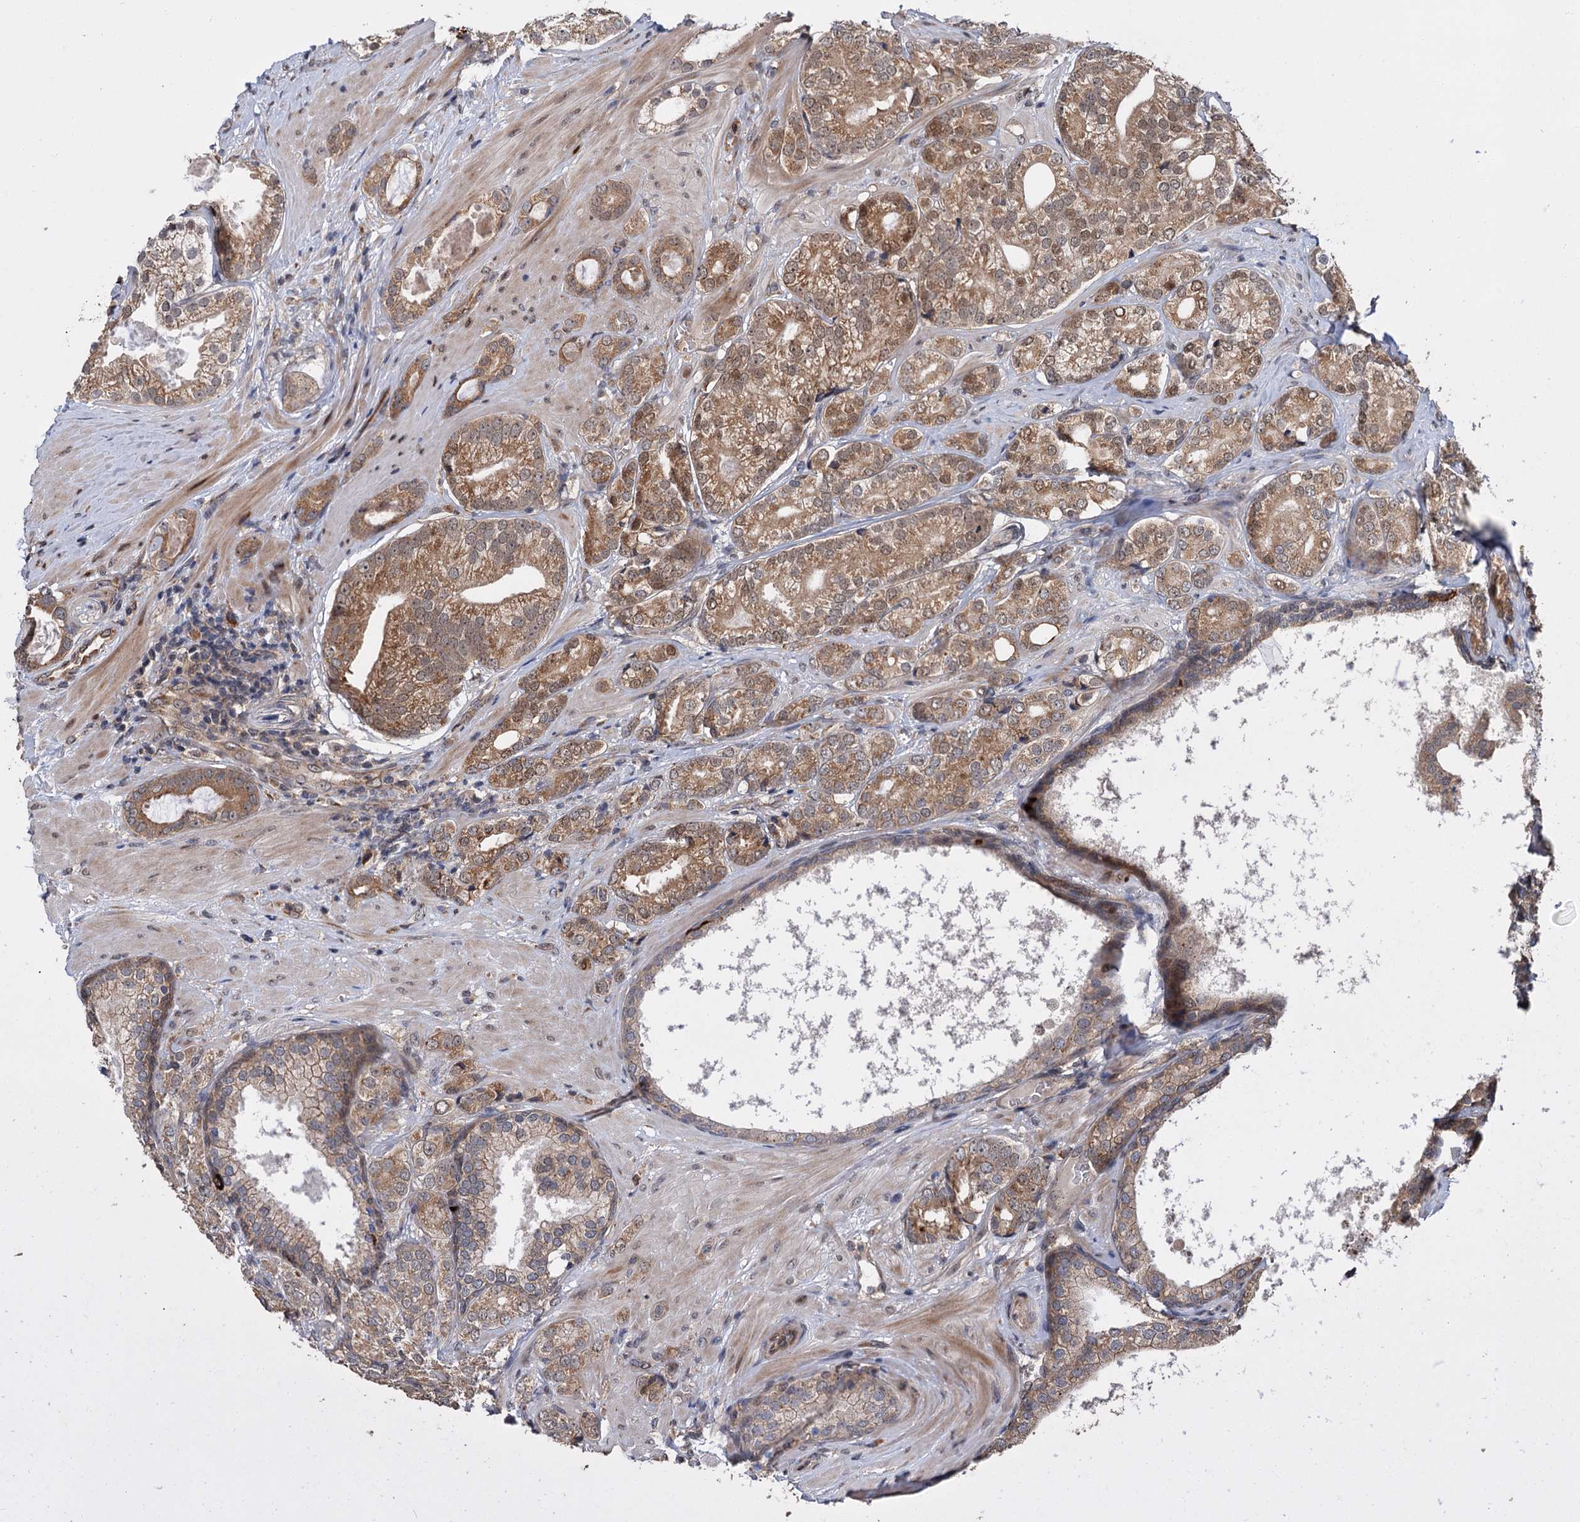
{"staining": {"intensity": "moderate", "quantity": ">75%", "location": "cytoplasmic/membranous"}, "tissue": "prostate cancer", "cell_type": "Tumor cells", "image_type": "cancer", "snomed": [{"axis": "morphology", "description": "Adenocarcinoma, High grade"}, {"axis": "topography", "description": "Prostate"}], "caption": "Prostate cancer (adenocarcinoma (high-grade)) stained with a protein marker exhibits moderate staining in tumor cells.", "gene": "KANSL2", "patient": {"sex": "male", "age": 60}}